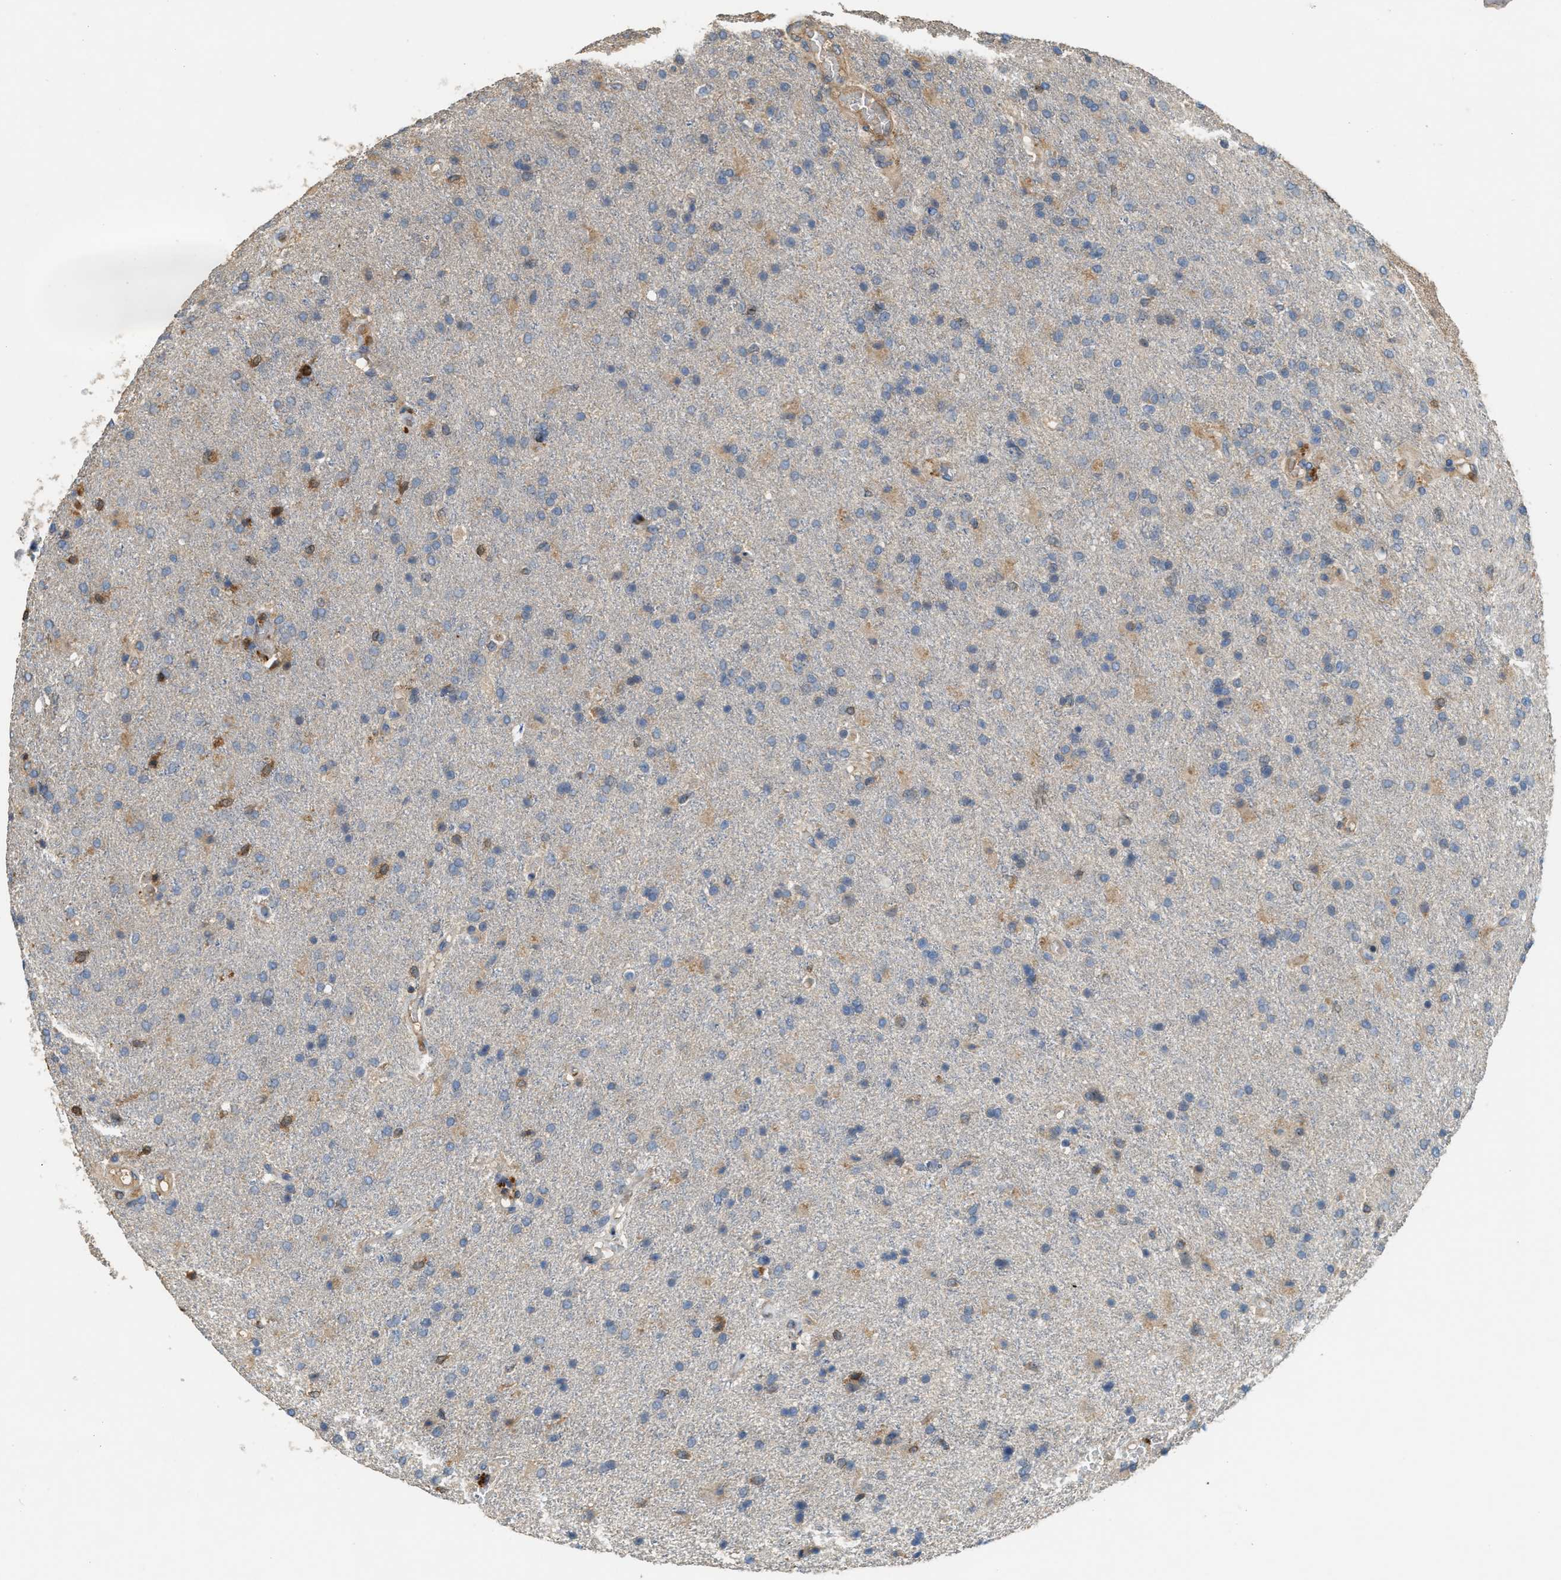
{"staining": {"intensity": "weak", "quantity": "<25%", "location": "cytoplasmic/membranous"}, "tissue": "glioma", "cell_type": "Tumor cells", "image_type": "cancer", "snomed": [{"axis": "morphology", "description": "Glioma, malignant, High grade"}, {"axis": "topography", "description": "Brain"}], "caption": "This is a image of immunohistochemistry staining of glioma, which shows no expression in tumor cells.", "gene": "SERPINB5", "patient": {"sex": "male", "age": 72}}